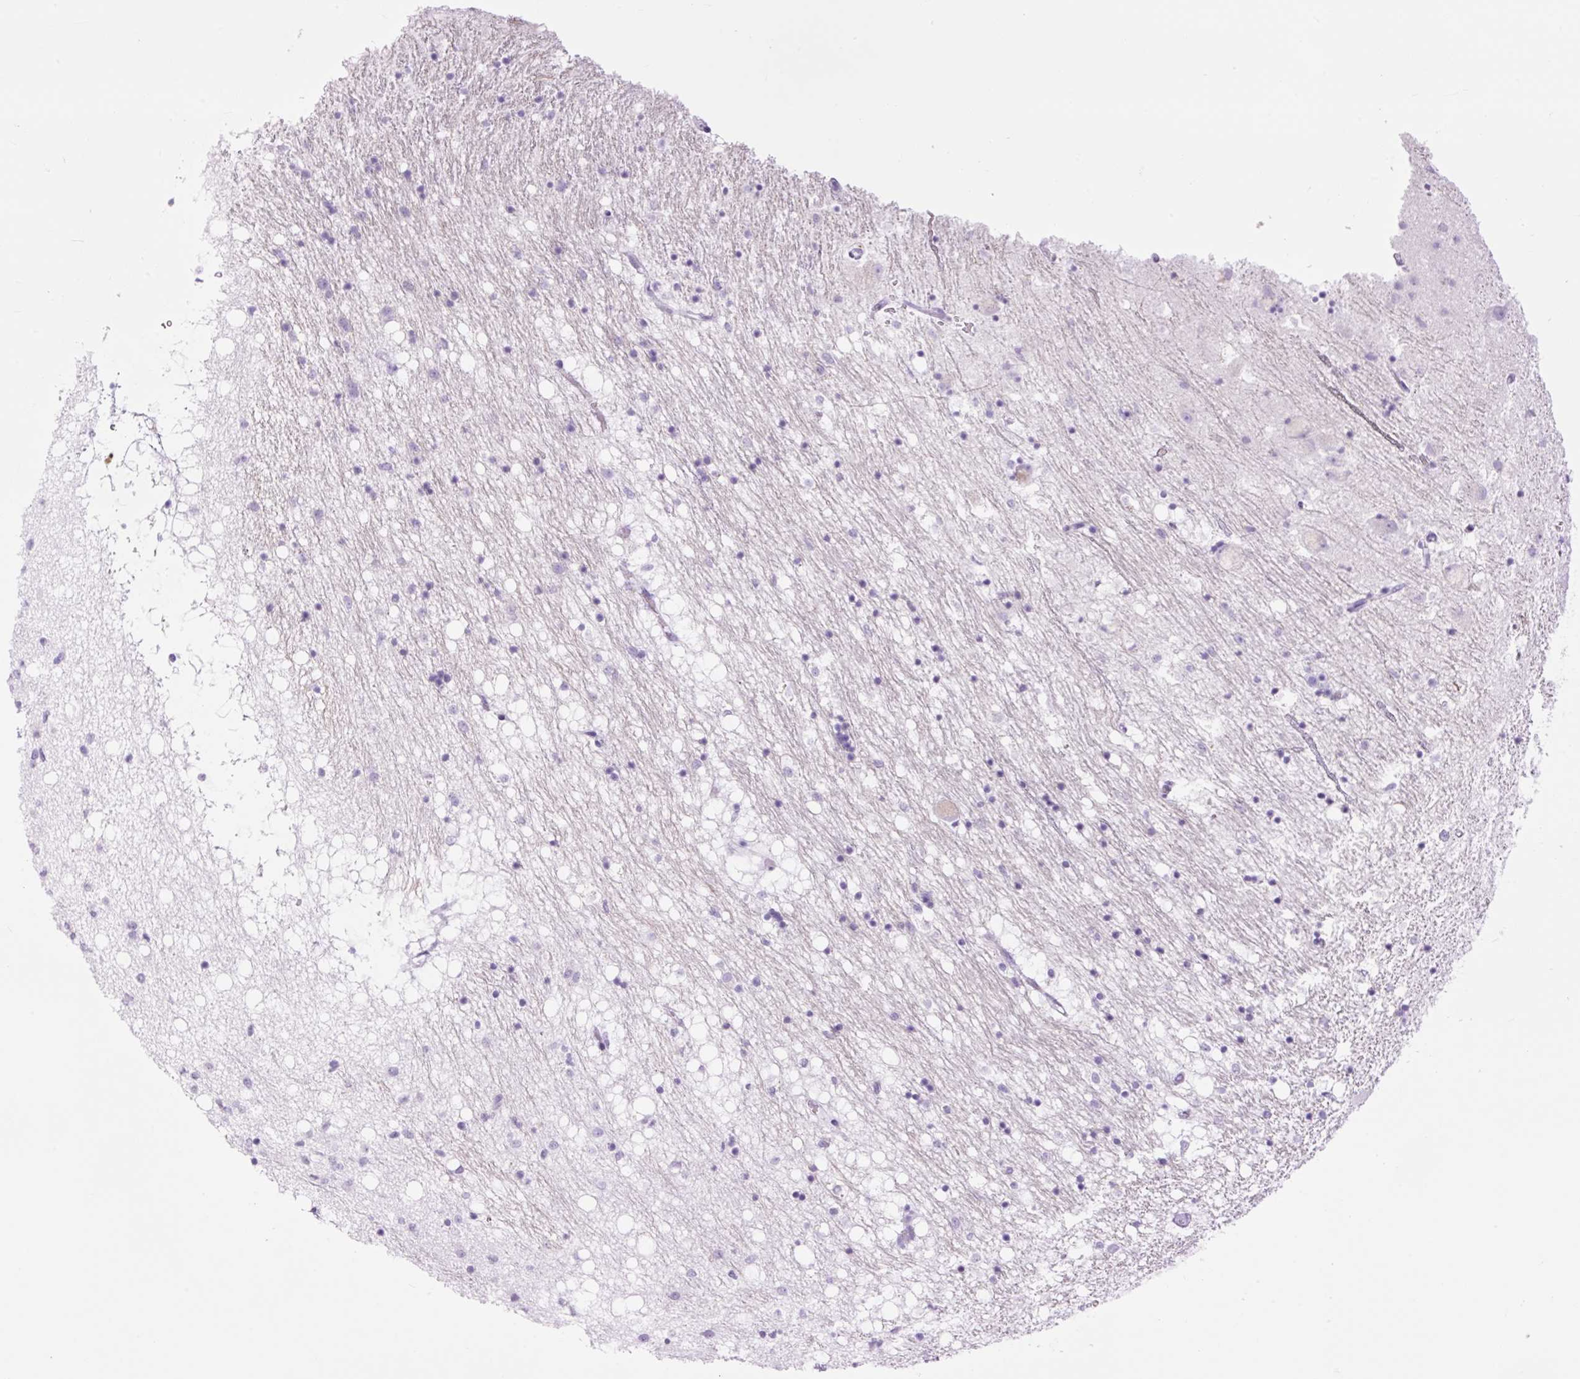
{"staining": {"intensity": "negative", "quantity": "none", "location": "none"}, "tissue": "caudate", "cell_type": "Glial cells", "image_type": "normal", "snomed": [{"axis": "morphology", "description": "Normal tissue, NOS"}, {"axis": "topography", "description": "Lateral ventricle wall"}], "caption": "Caudate was stained to show a protein in brown. There is no significant positivity in glial cells. (DAB immunohistochemistry (IHC), high magnification).", "gene": "LYZ", "patient": {"sex": "male", "age": 58}}